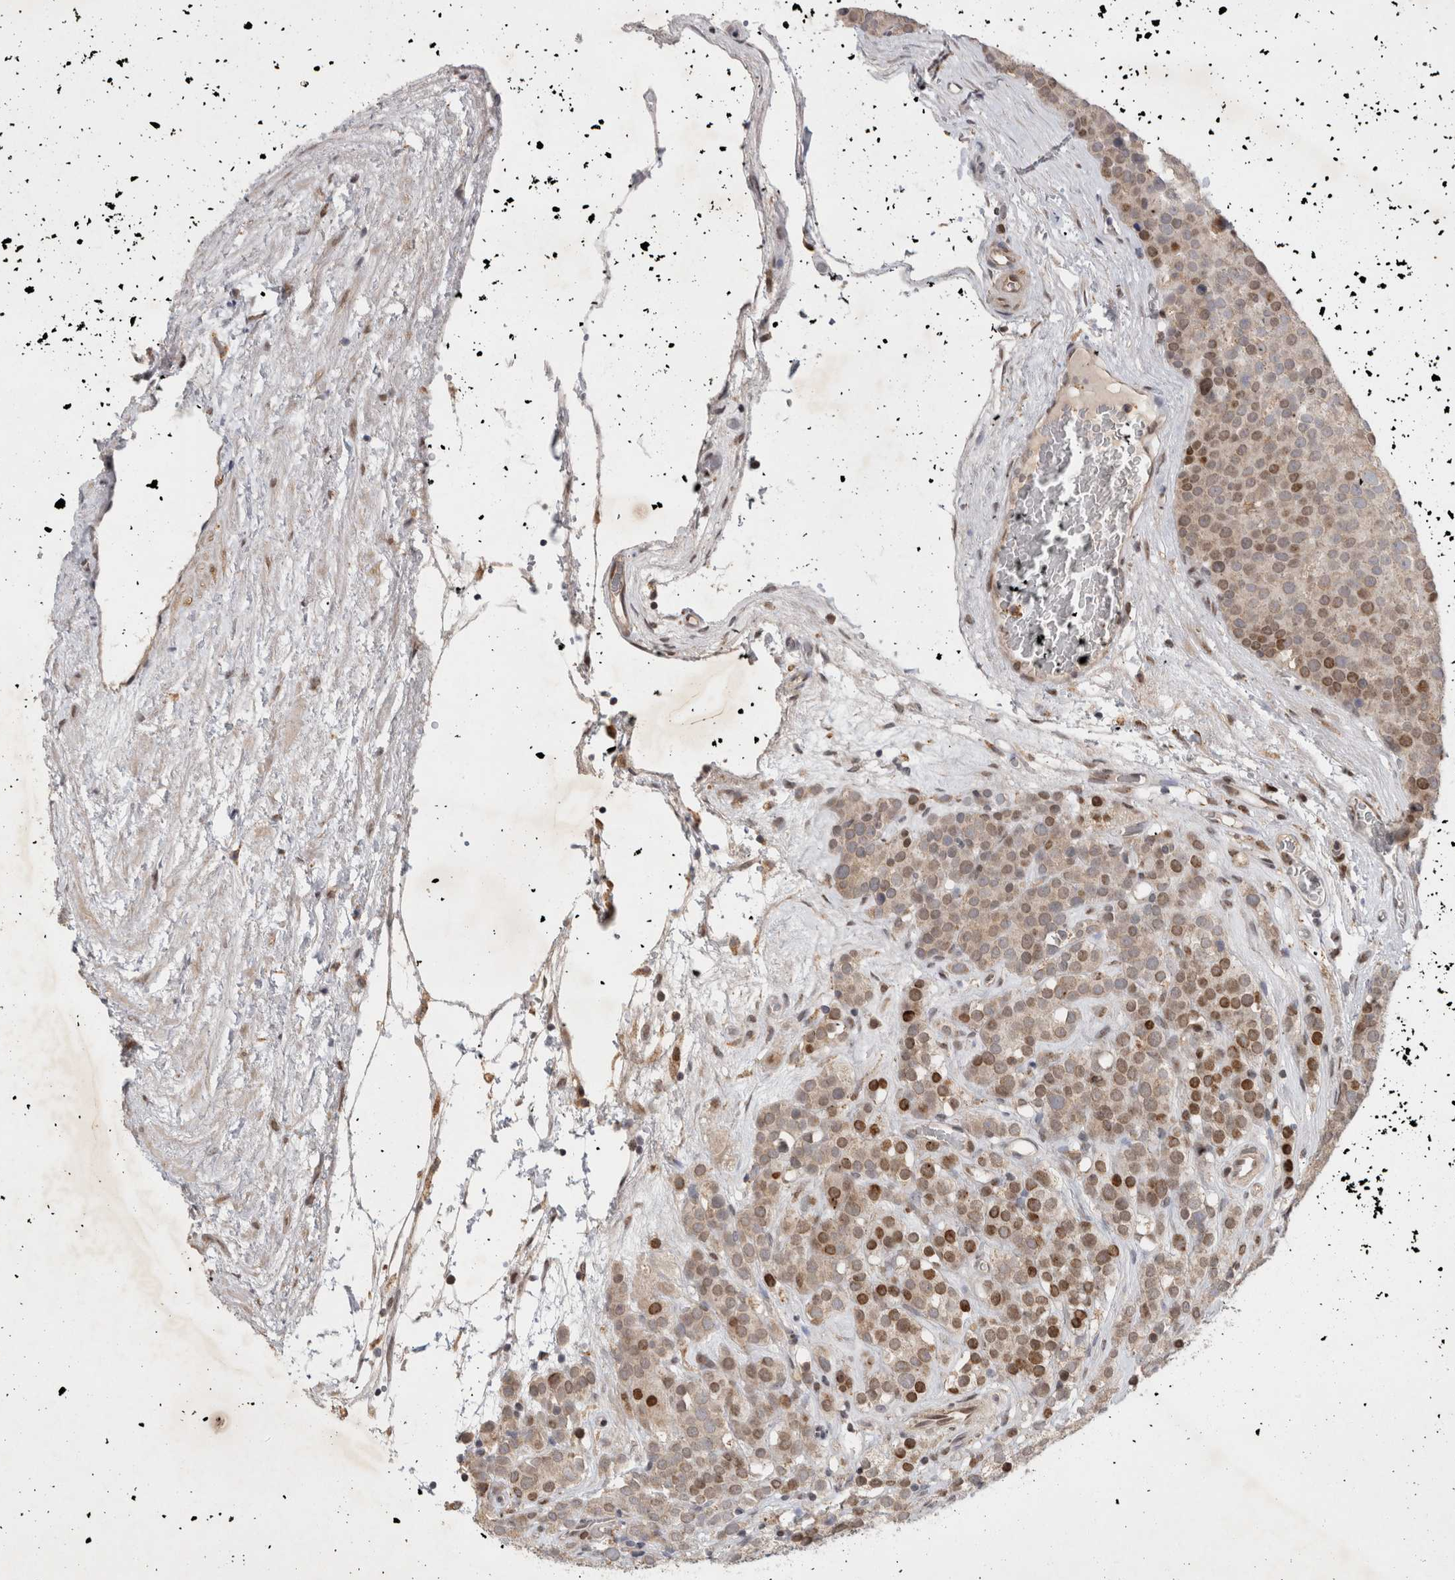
{"staining": {"intensity": "moderate", "quantity": ">75%", "location": "nuclear"}, "tissue": "testis cancer", "cell_type": "Tumor cells", "image_type": "cancer", "snomed": [{"axis": "morphology", "description": "Seminoma, NOS"}, {"axis": "topography", "description": "Testis"}], "caption": "IHC histopathology image of testis cancer (seminoma) stained for a protein (brown), which exhibits medium levels of moderate nuclear expression in approximately >75% of tumor cells.", "gene": "C8orf58", "patient": {"sex": "male", "age": 71}}